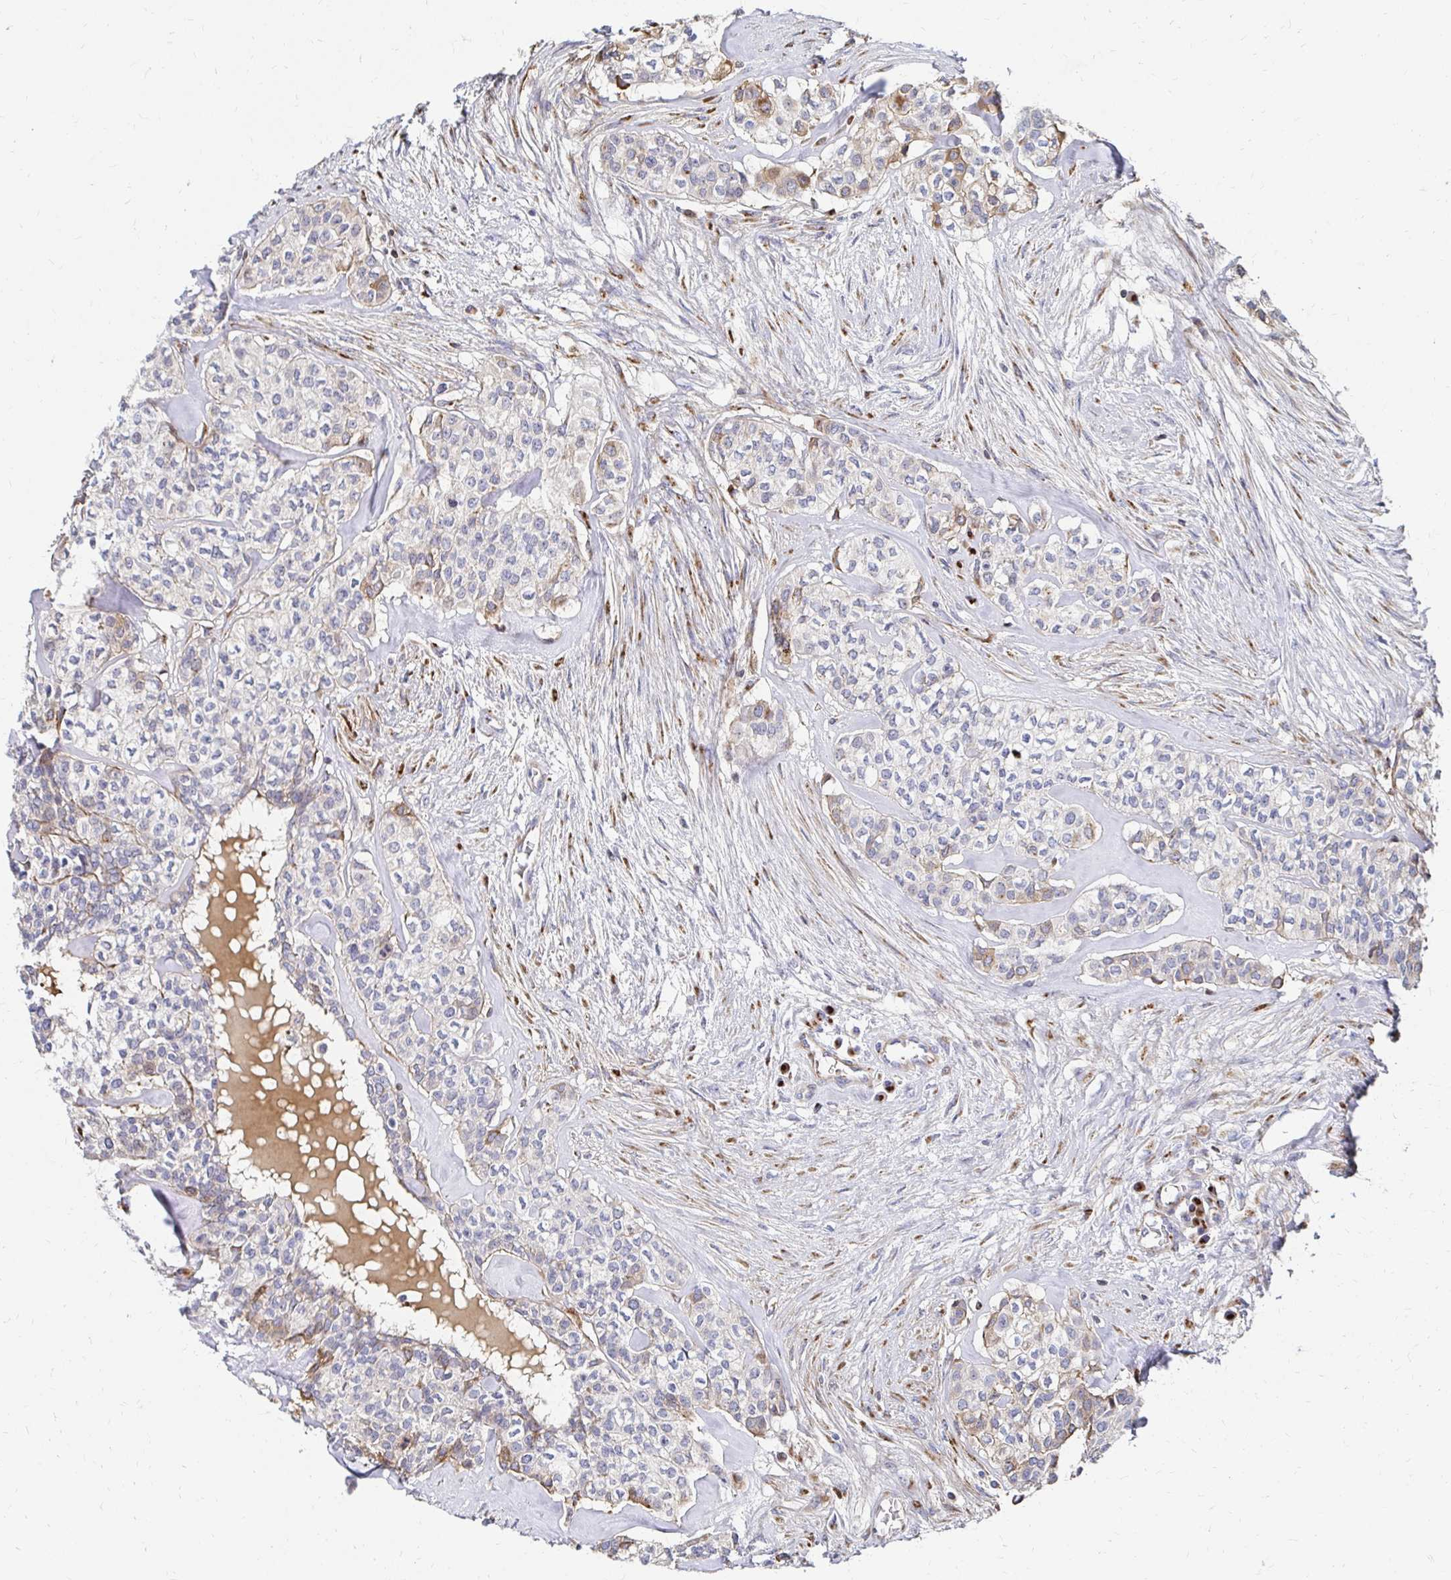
{"staining": {"intensity": "negative", "quantity": "none", "location": "none"}, "tissue": "head and neck cancer", "cell_type": "Tumor cells", "image_type": "cancer", "snomed": [{"axis": "morphology", "description": "Adenocarcinoma, NOS"}, {"axis": "topography", "description": "Head-Neck"}], "caption": "Tumor cells show no significant positivity in head and neck adenocarcinoma.", "gene": "MAN1A1", "patient": {"sex": "male", "age": 81}}